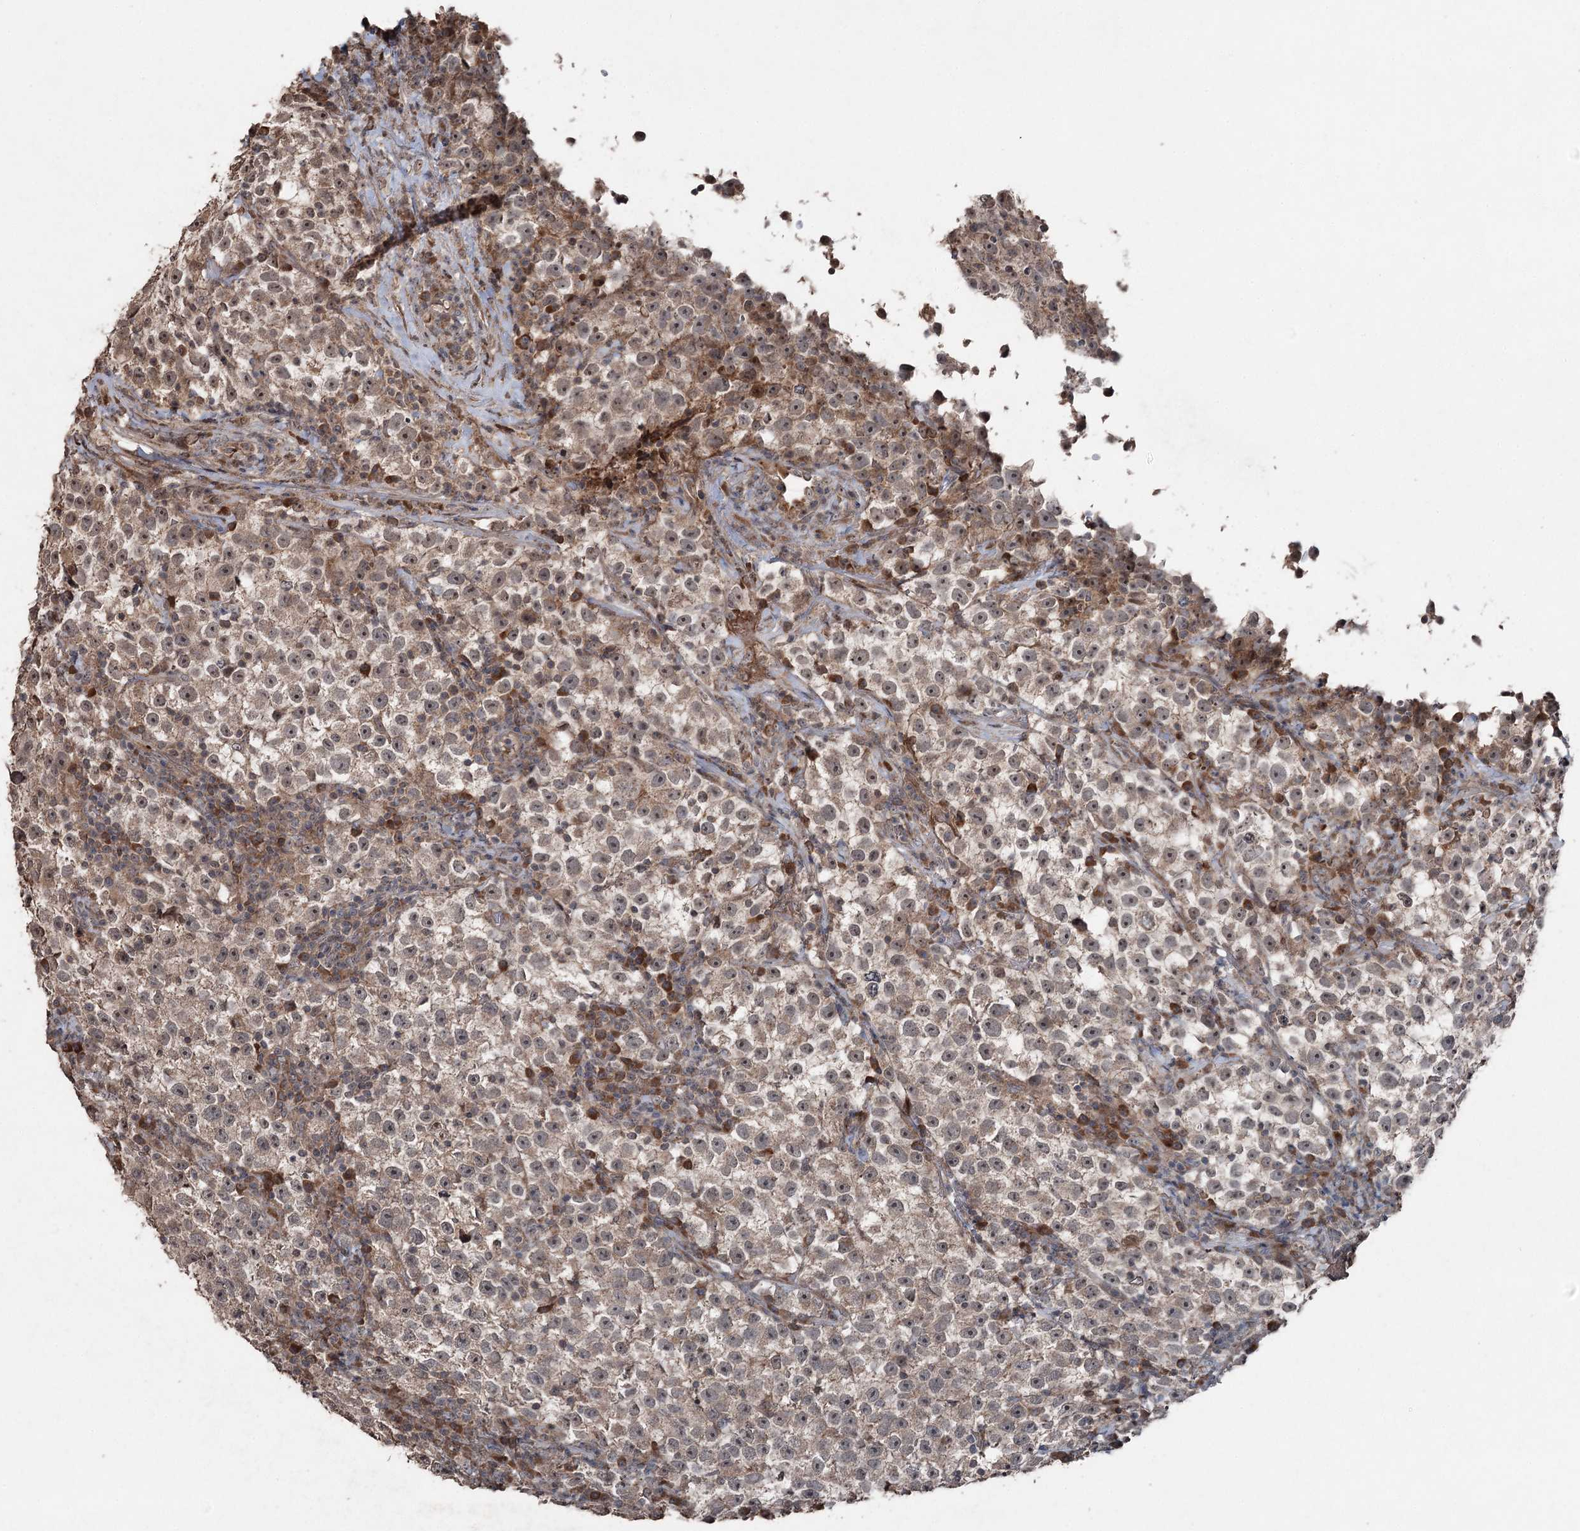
{"staining": {"intensity": "weak", "quantity": ">75%", "location": "cytoplasmic/membranous,nuclear"}, "tissue": "testis cancer", "cell_type": "Tumor cells", "image_type": "cancer", "snomed": [{"axis": "morphology", "description": "Seminoma, NOS"}, {"axis": "topography", "description": "Testis"}], "caption": "A micrograph showing weak cytoplasmic/membranous and nuclear staining in approximately >75% of tumor cells in testis cancer (seminoma), as visualized by brown immunohistochemical staining.", "gene": "MAPK8IP2", "patient": {"sex": "male", "age": 22}}